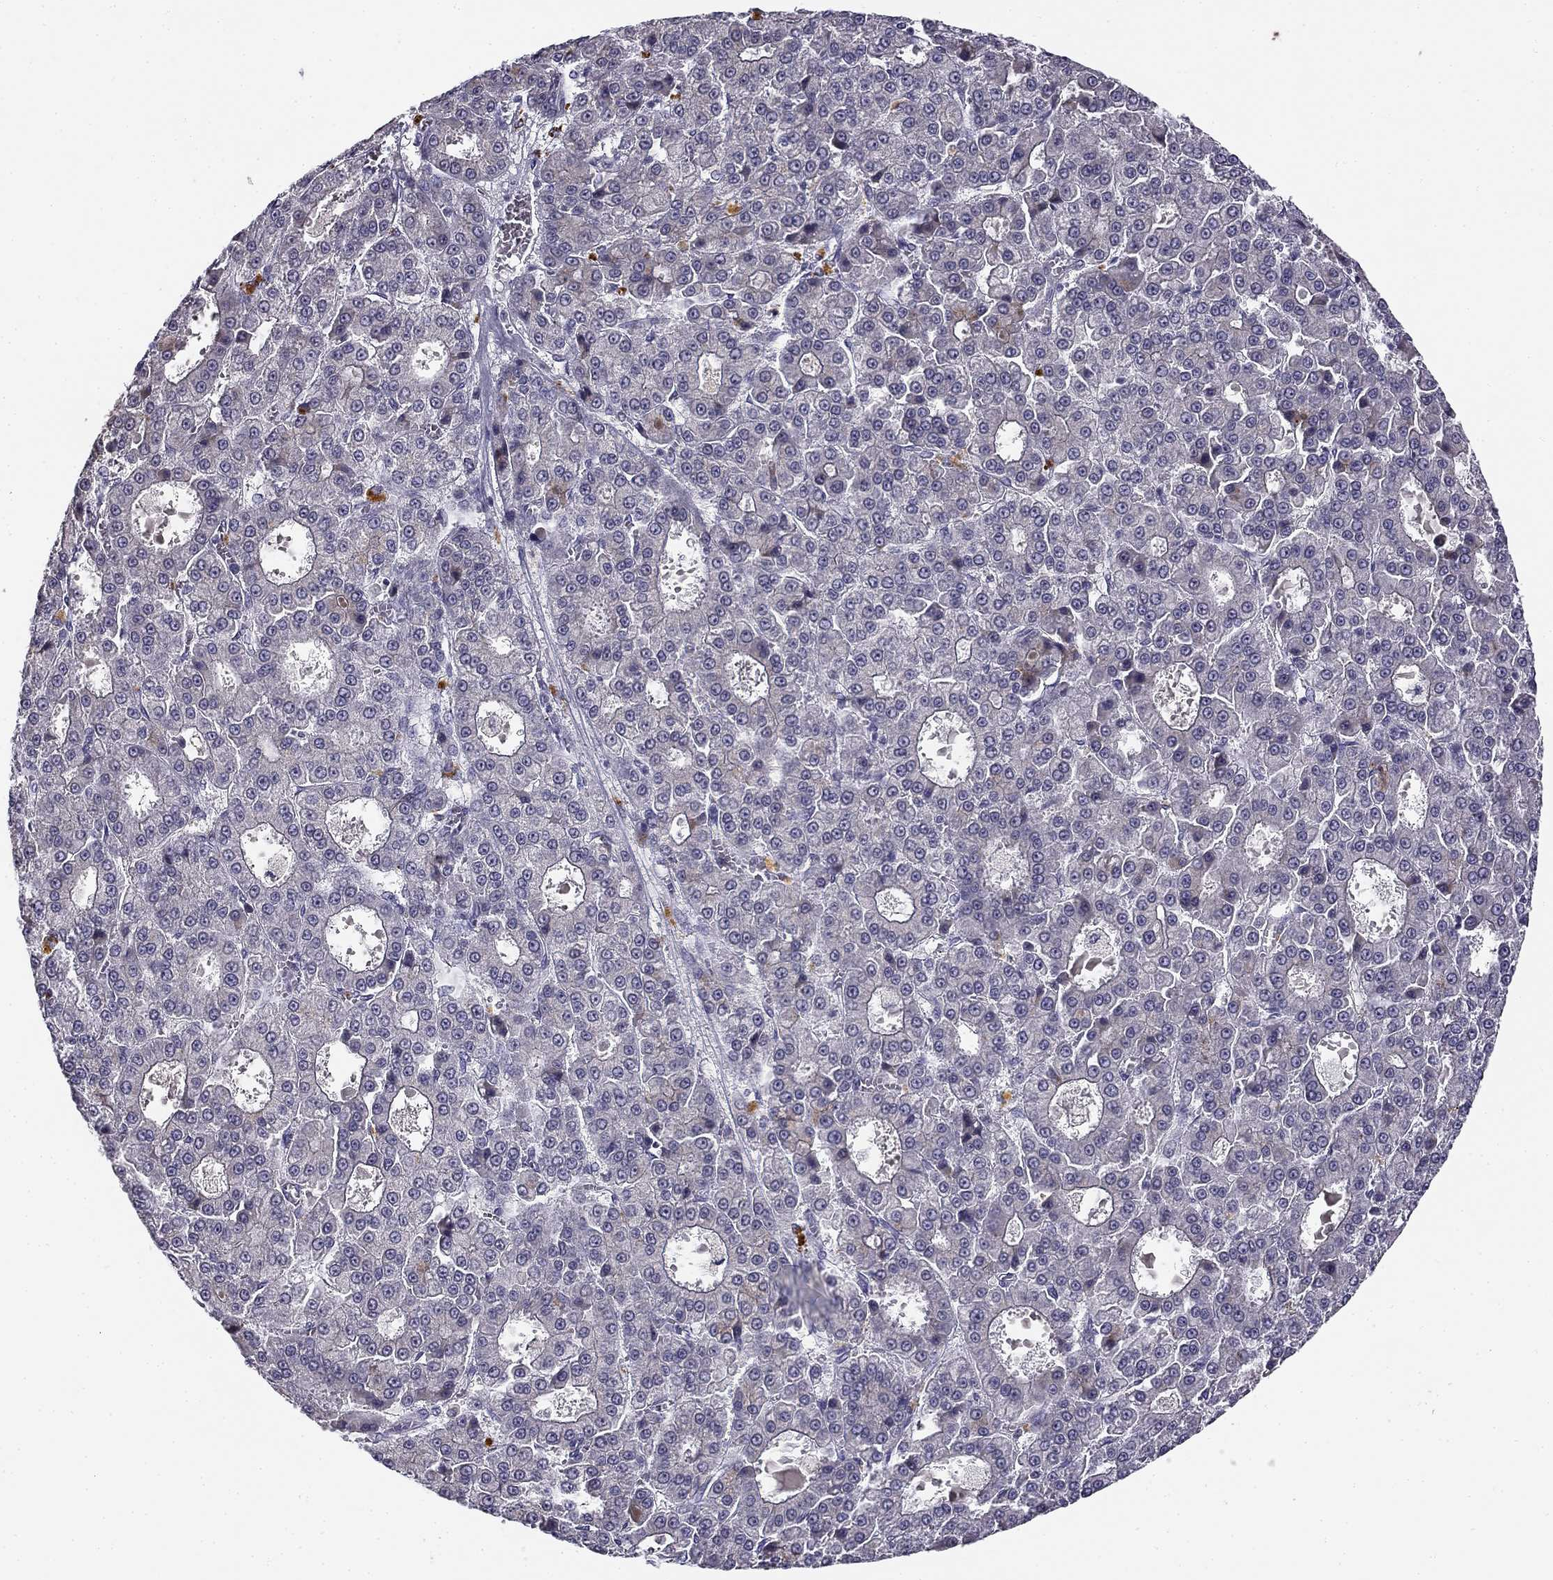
{"staining": {"intensity": "negative", "quantity": "none", "location": "none"}, "tissue": "liver cancer", "cell_type": "Tumor cells", "image_type": "cancer", "snomed": [{"axis": "morphology", "description": "Carcinoma, Hepatocellular, NOS"}, {"axis": "topography", "description": "Liver"}], "caption": "High magnification brightfield microscopy of liver cancer (hepatocellular carcinoma) stained with DAB (3,3'-diaminobenzidine) (brown) and counterstained with hematoxylin (blue): tumor cells show no significant expression. The staining was performed using DAB to visualize the protein expression in brown, while the nuclei were stained in blue with hematoxylin (Magnification: 20x).", "gene": "CNR1", "patient": {"sex": "male", "age": 70}}